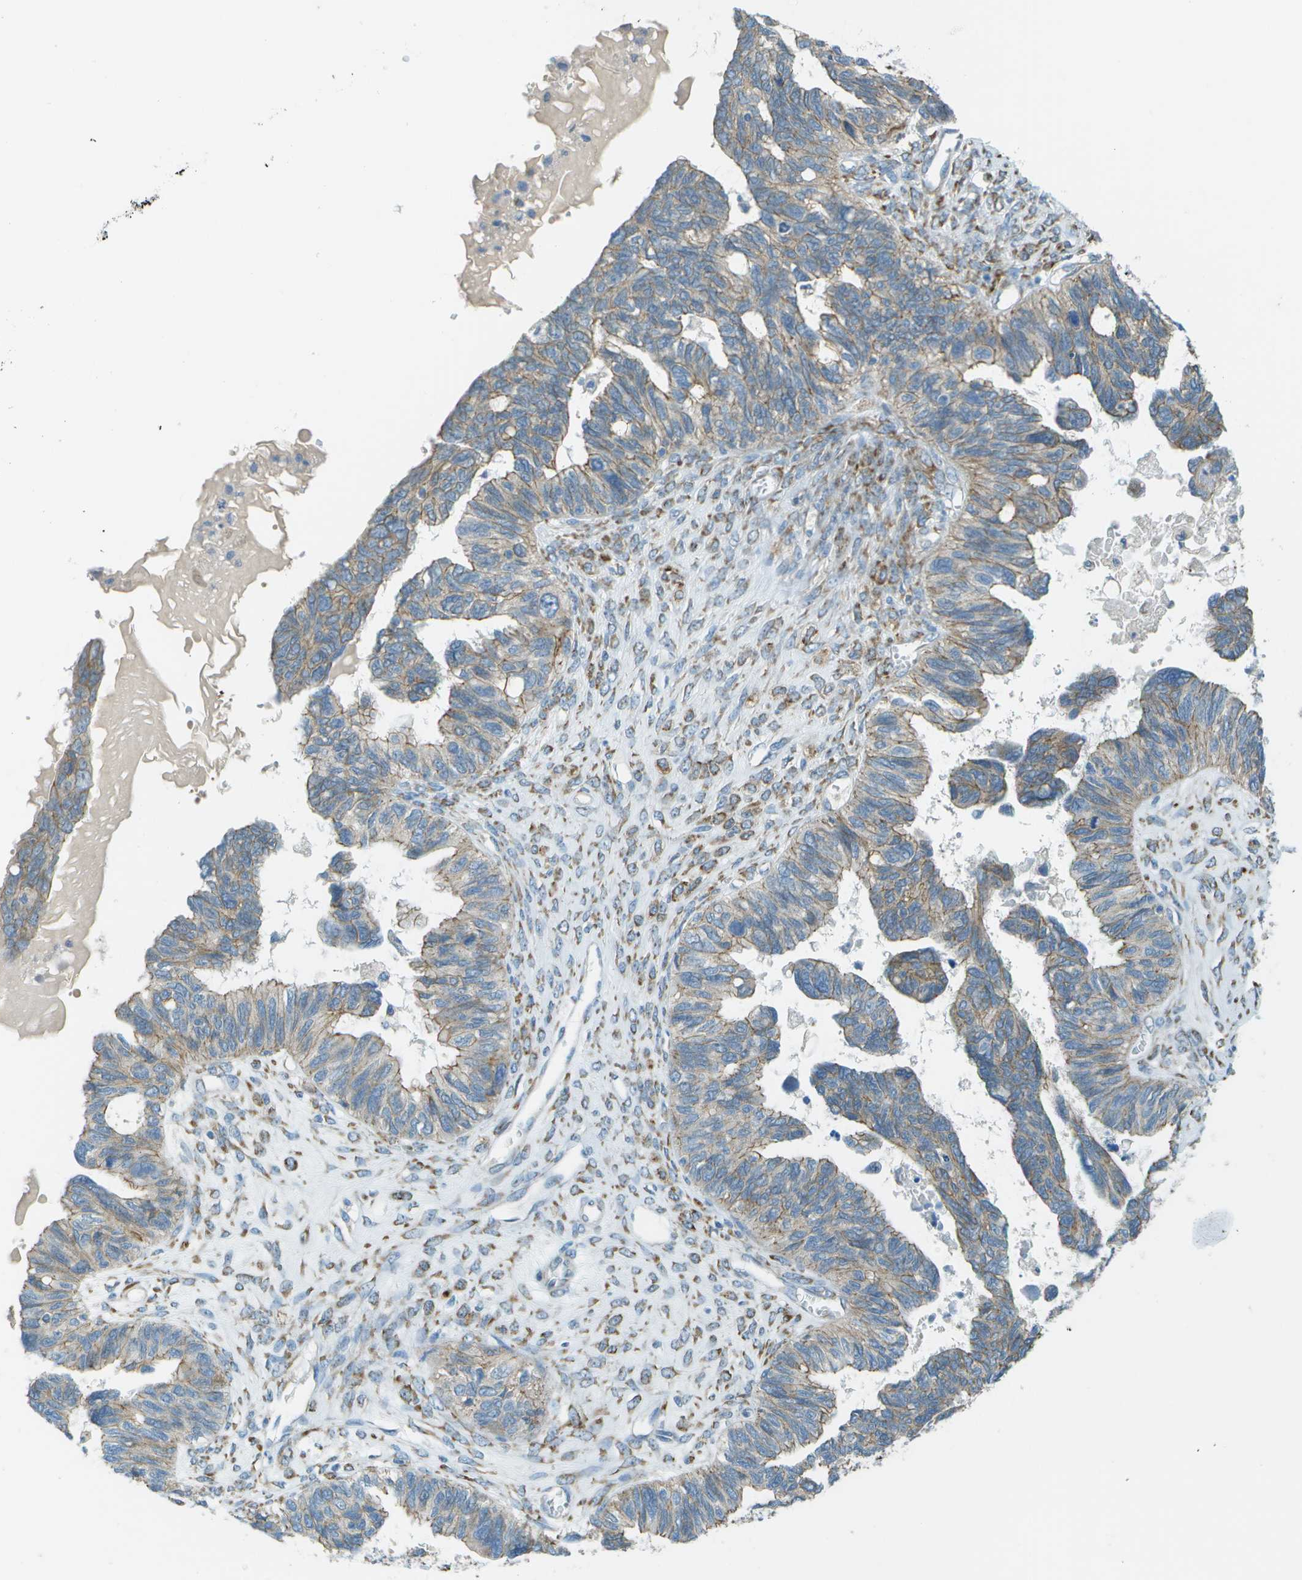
{"staining": {"intensity": "weak", "quantity": "25%-75%", "location": "cytoplasmic/membranous"}, "tissue": "ovarian cancer", "cell_type": "Tumor cells", "image_type": "cancer", "snomed": [{"axis": "morphology", "description": "Cystadenocarcinoma, serous, NOS"}, {"axis": "topography", "description": "Ovary"}], "caption": "IHC of human serous cystadenocarcinoma (ovarian) reveals low levels of weak cytoplasmic/membranous positivity in about 25%-75% of tumor cells. (Brightfield microscopy of DAB IHC at high magnification).", "gene": "KCTD3", "patient": {"sex": "female", "age": 79}}